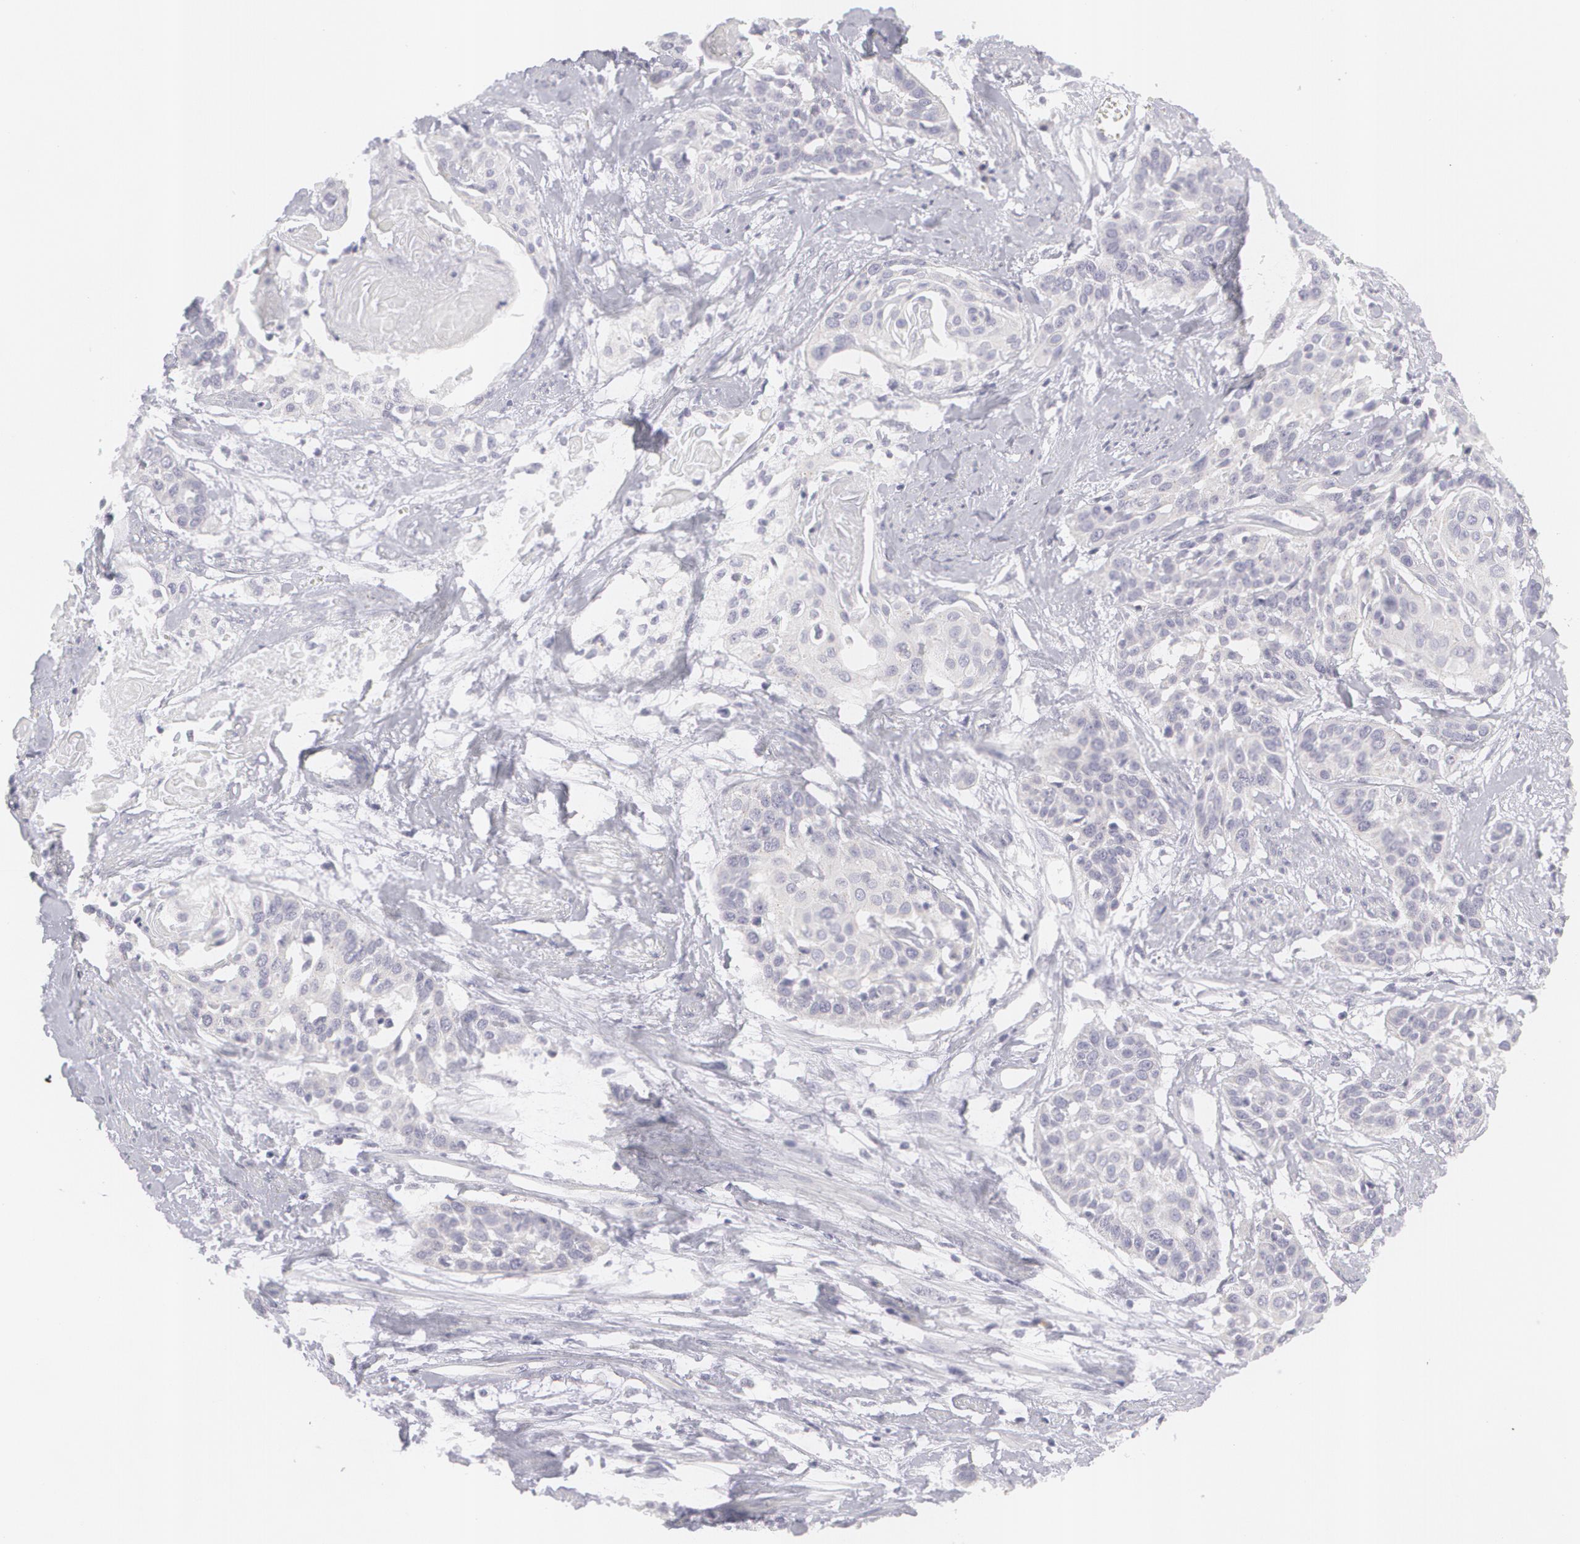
{"staining": {"intensity": "negative", "quantity": "none", "location": "none"}, "tissue": "cervical cancer", "cell_type": "Tumor cells", "image_type": "cancer", "snomed": [{"axis": "morphology", "description": "Squamous cell carcinoma, NOS"}, {"axis": "topography", "description": "Cervix"}], "caption": "IHC micrograph of cervical cancer stained for a protein (brown), which reveals no staining in tumor cells. (Stains: DAB (3,3'-diaminobenzidine) immunohistochemistry (IHC) with hematoxylin counter stain, Microscopy: brightfield microscopy at high magnification).", "gene": "MBNL3", "patient": {"sex": "female", "age": 57}}